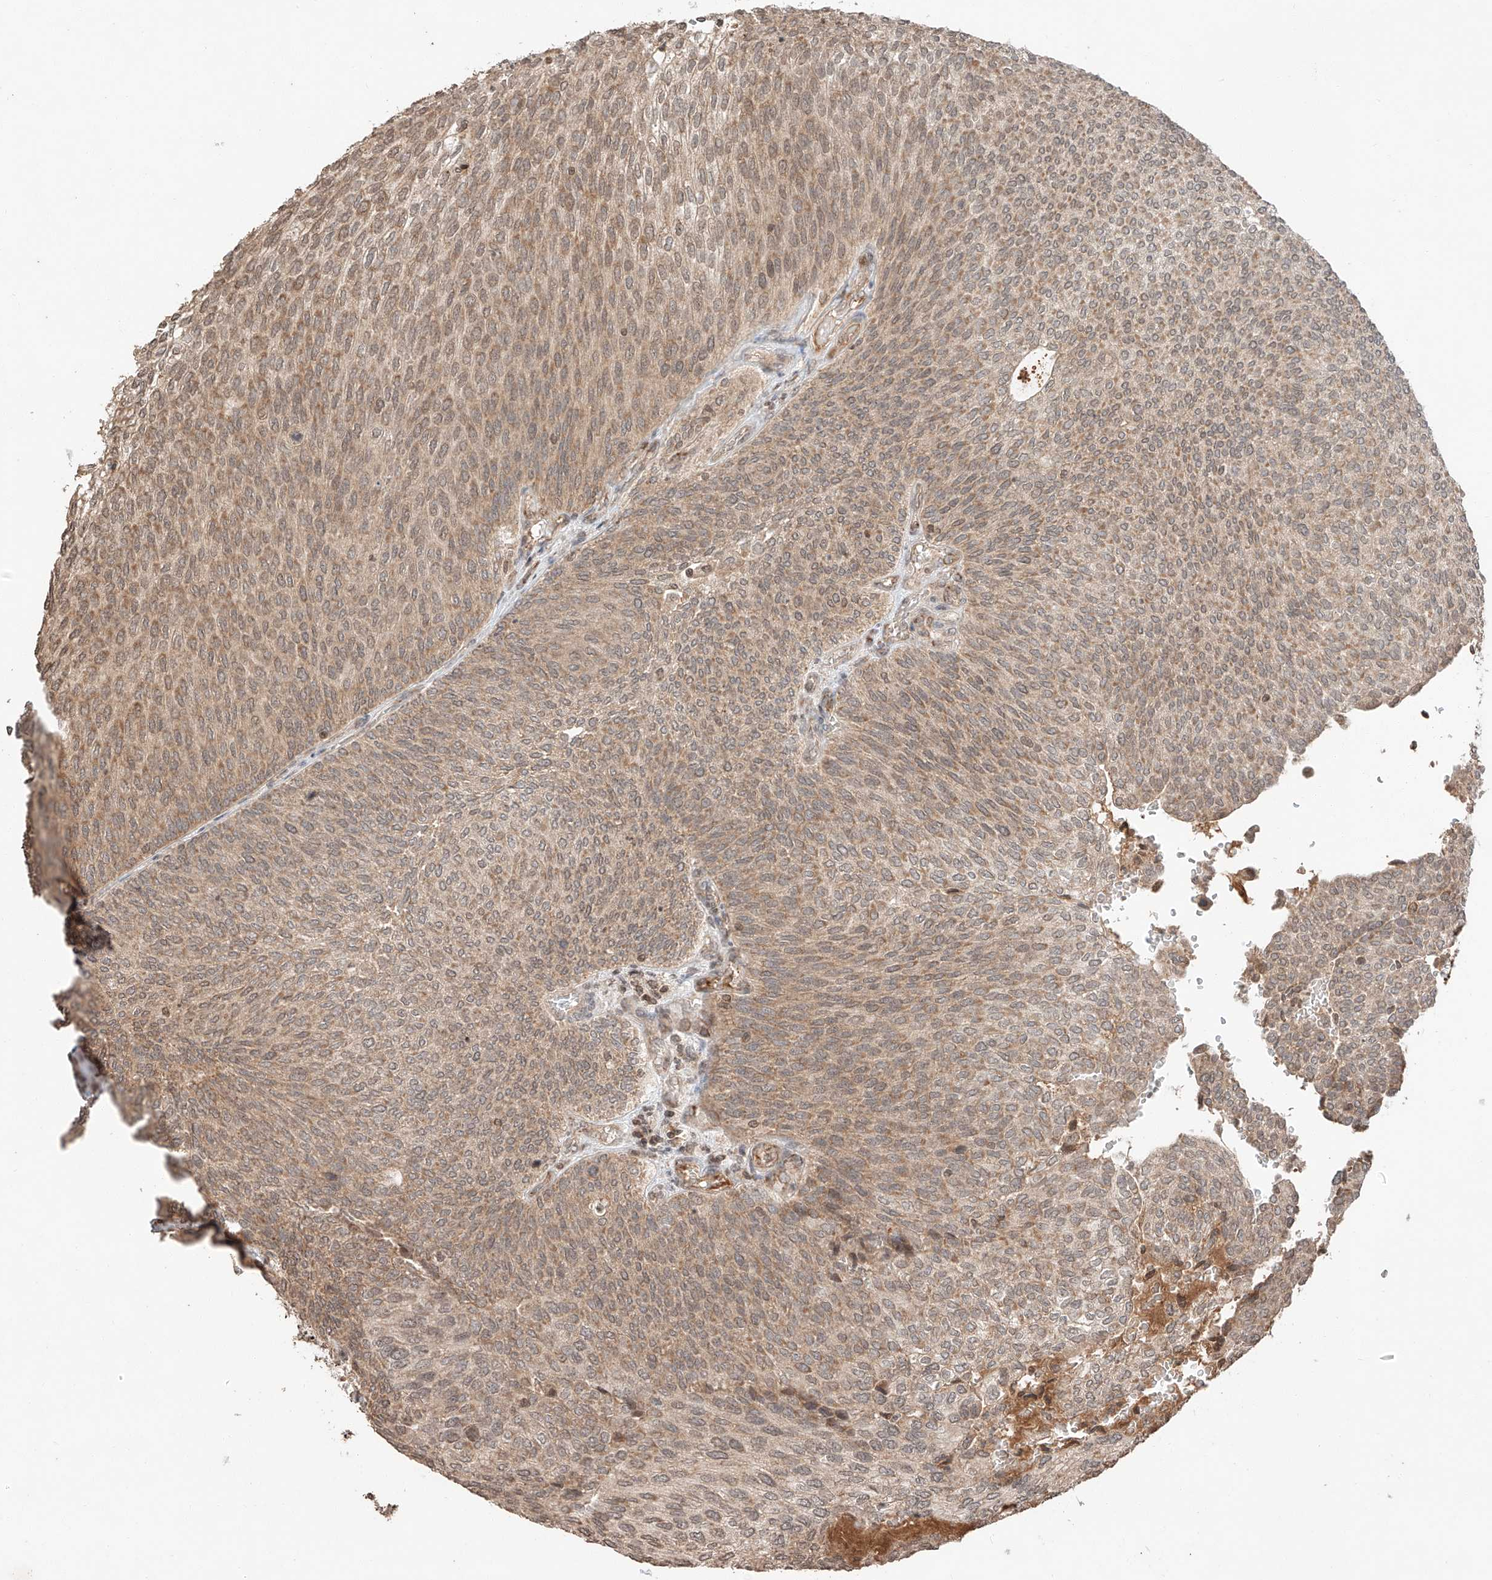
{"staining": {"intensity": "moderate", "quantity": ">75%", "location": "cytoplasmic/membranous"}, "tissue": "urothelial cancer", "cell_type": "Tumor cells", "image_type": "cancer", "snomed": [{"axis": "morphology", "description": "Urothelial carcinoma, Low grade"}, {"axis": "topography", "description": "Urinary bladder"}], "caption": "Immunohistochemistry (IHC) staining of low-grade urothelial carcinoma, which demonstrates medium levels of moderate cytoplasmic/membranous positivity in about >75% of tumor cells indicating moderate cytoplasmic/membranous protein positivity. The staining was performed using DAB (brown) for protein detection and nuclei were counterstained in hematoxylin (blue).", "gene": "ARHGAP33", "patient": {"sex": "female", "age": 79}}